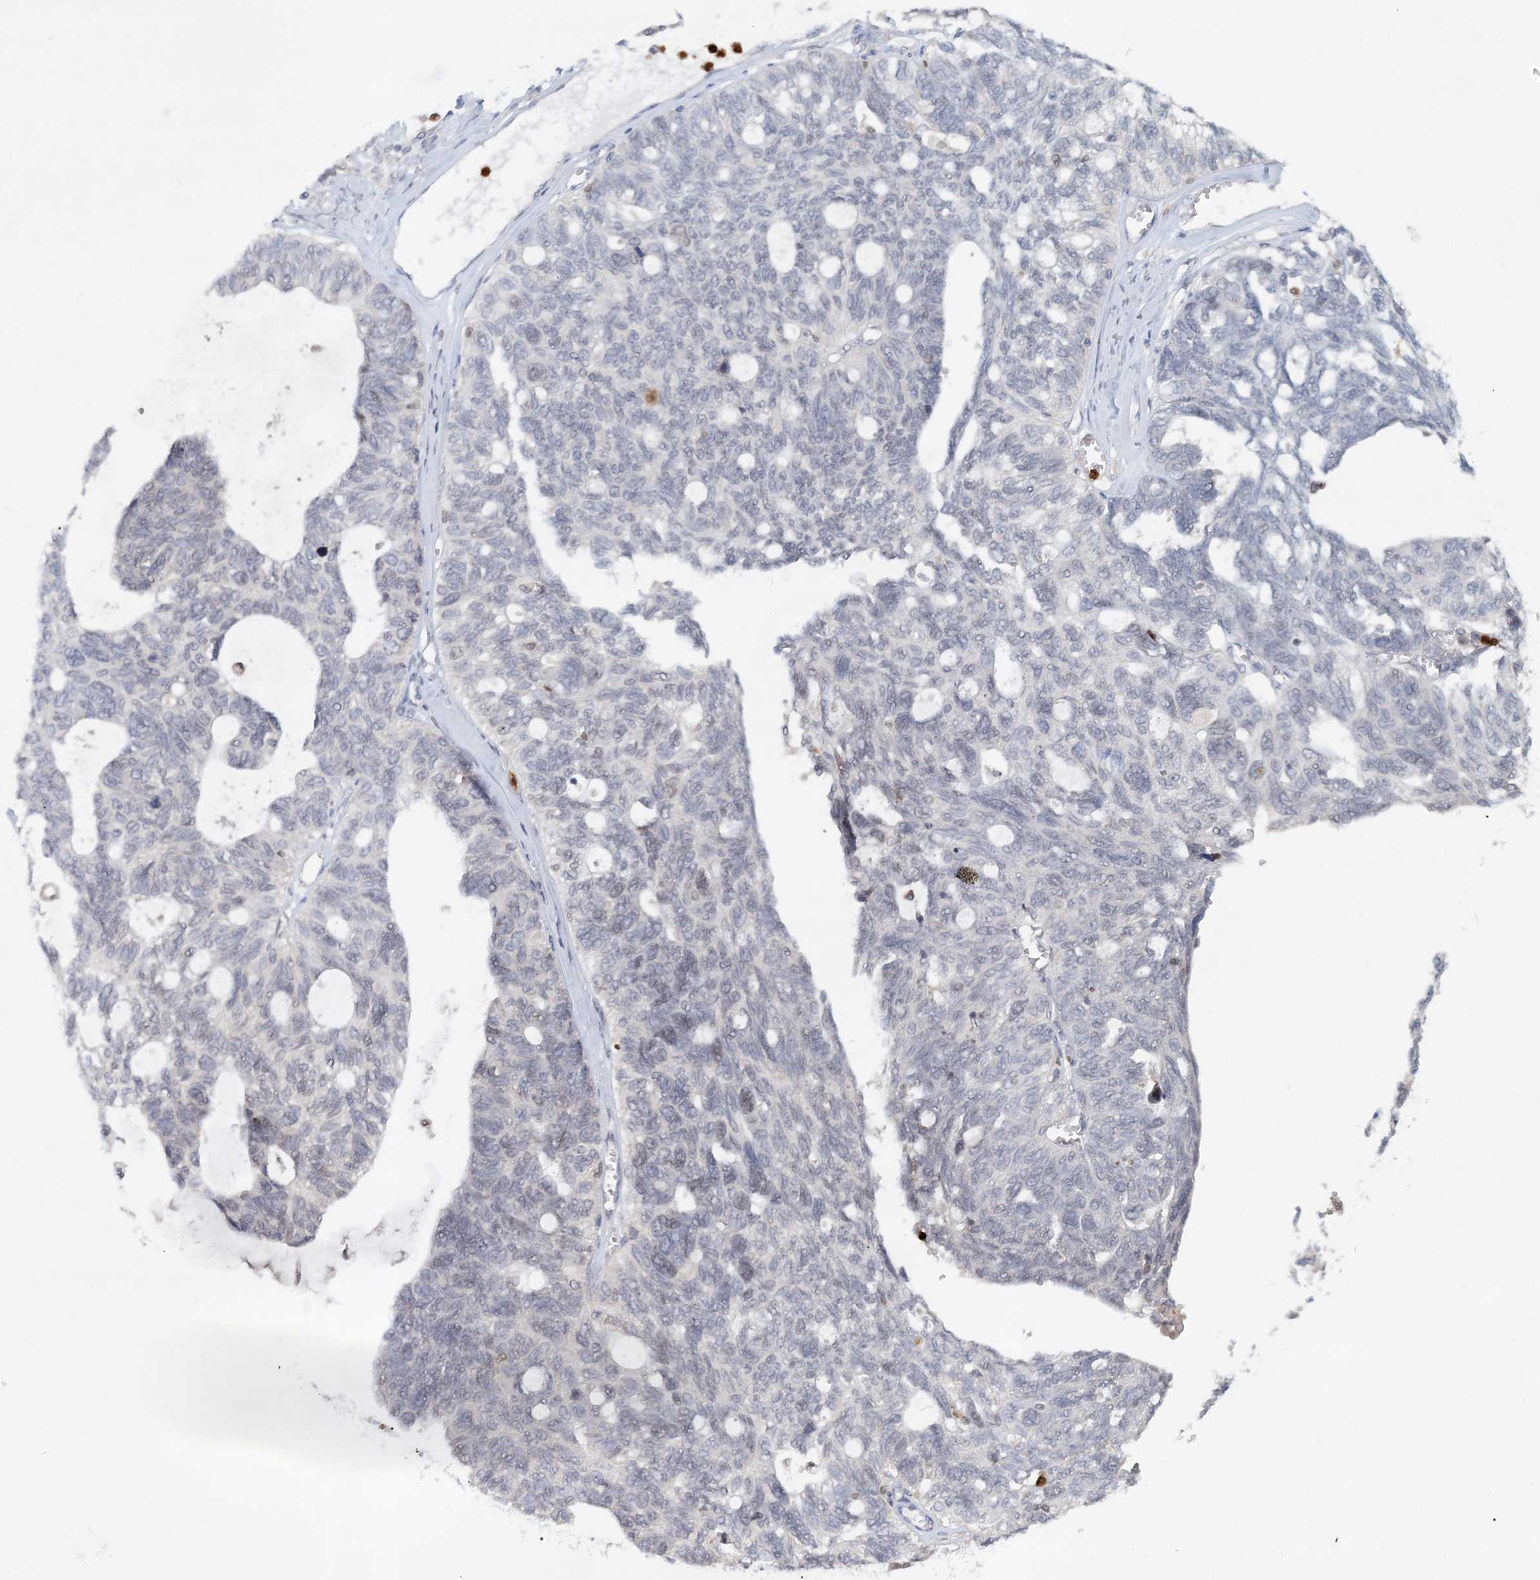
{"staining": {"intensity": "negative", "quantity": "none", "location": "none"}, "tissue": "ovarian cancer", "cell_type": "Tumor cells", "image_type": "cancer", "snomed": [{"axis": "morphology", "description": "Cystadenocarcinoma, serous, NOS"}, {"axis": "topography", "description": "Ovary"}], "caption": "A photomicrograph of serous cystadenocarcinoma (ovarian) stained for a protein shows no brown staining in tumor cells.", "gene": "NUP54", "patient": {"sex": "female", "age": 79}}